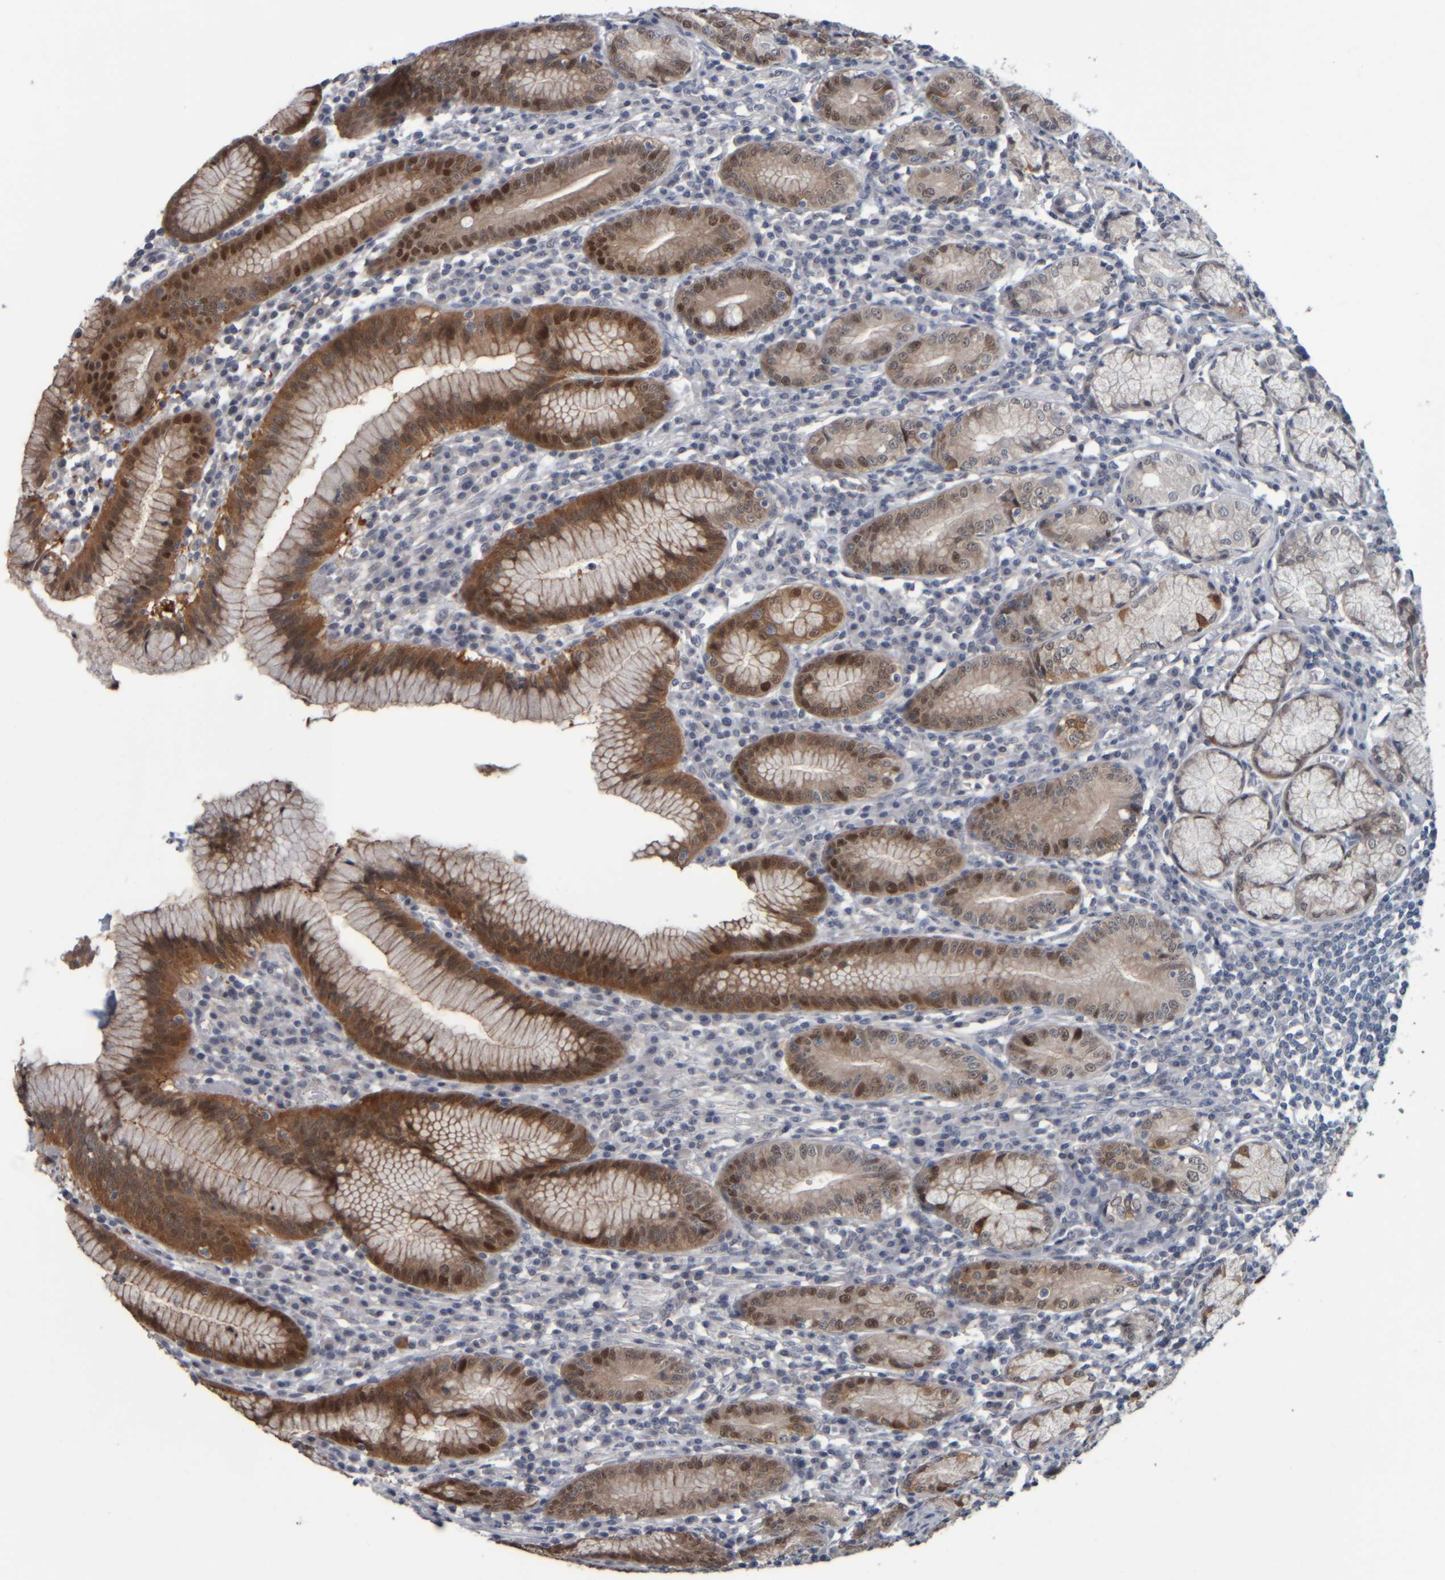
{"staining": {"intensity": "strong", "quantity": "25%-75%", "location": "cytoplasmic/membranous,nuclear"}, "tissue": "stomach", "cell_type": "Glandular cells", "image_type": "normal", "snomed": [{"axis": "morphology", "description": "Normal tissue, NOS"}, {"axis": "topography", "description": "Stomach"}], "caption": "Unremarkable stomach reveals strong cytoplasmic/membranous,nuclear positivity in about 25%-75% of glandular cells.", "gene": "COL14A1", "patient": {"sex": "male", "age": 55}}